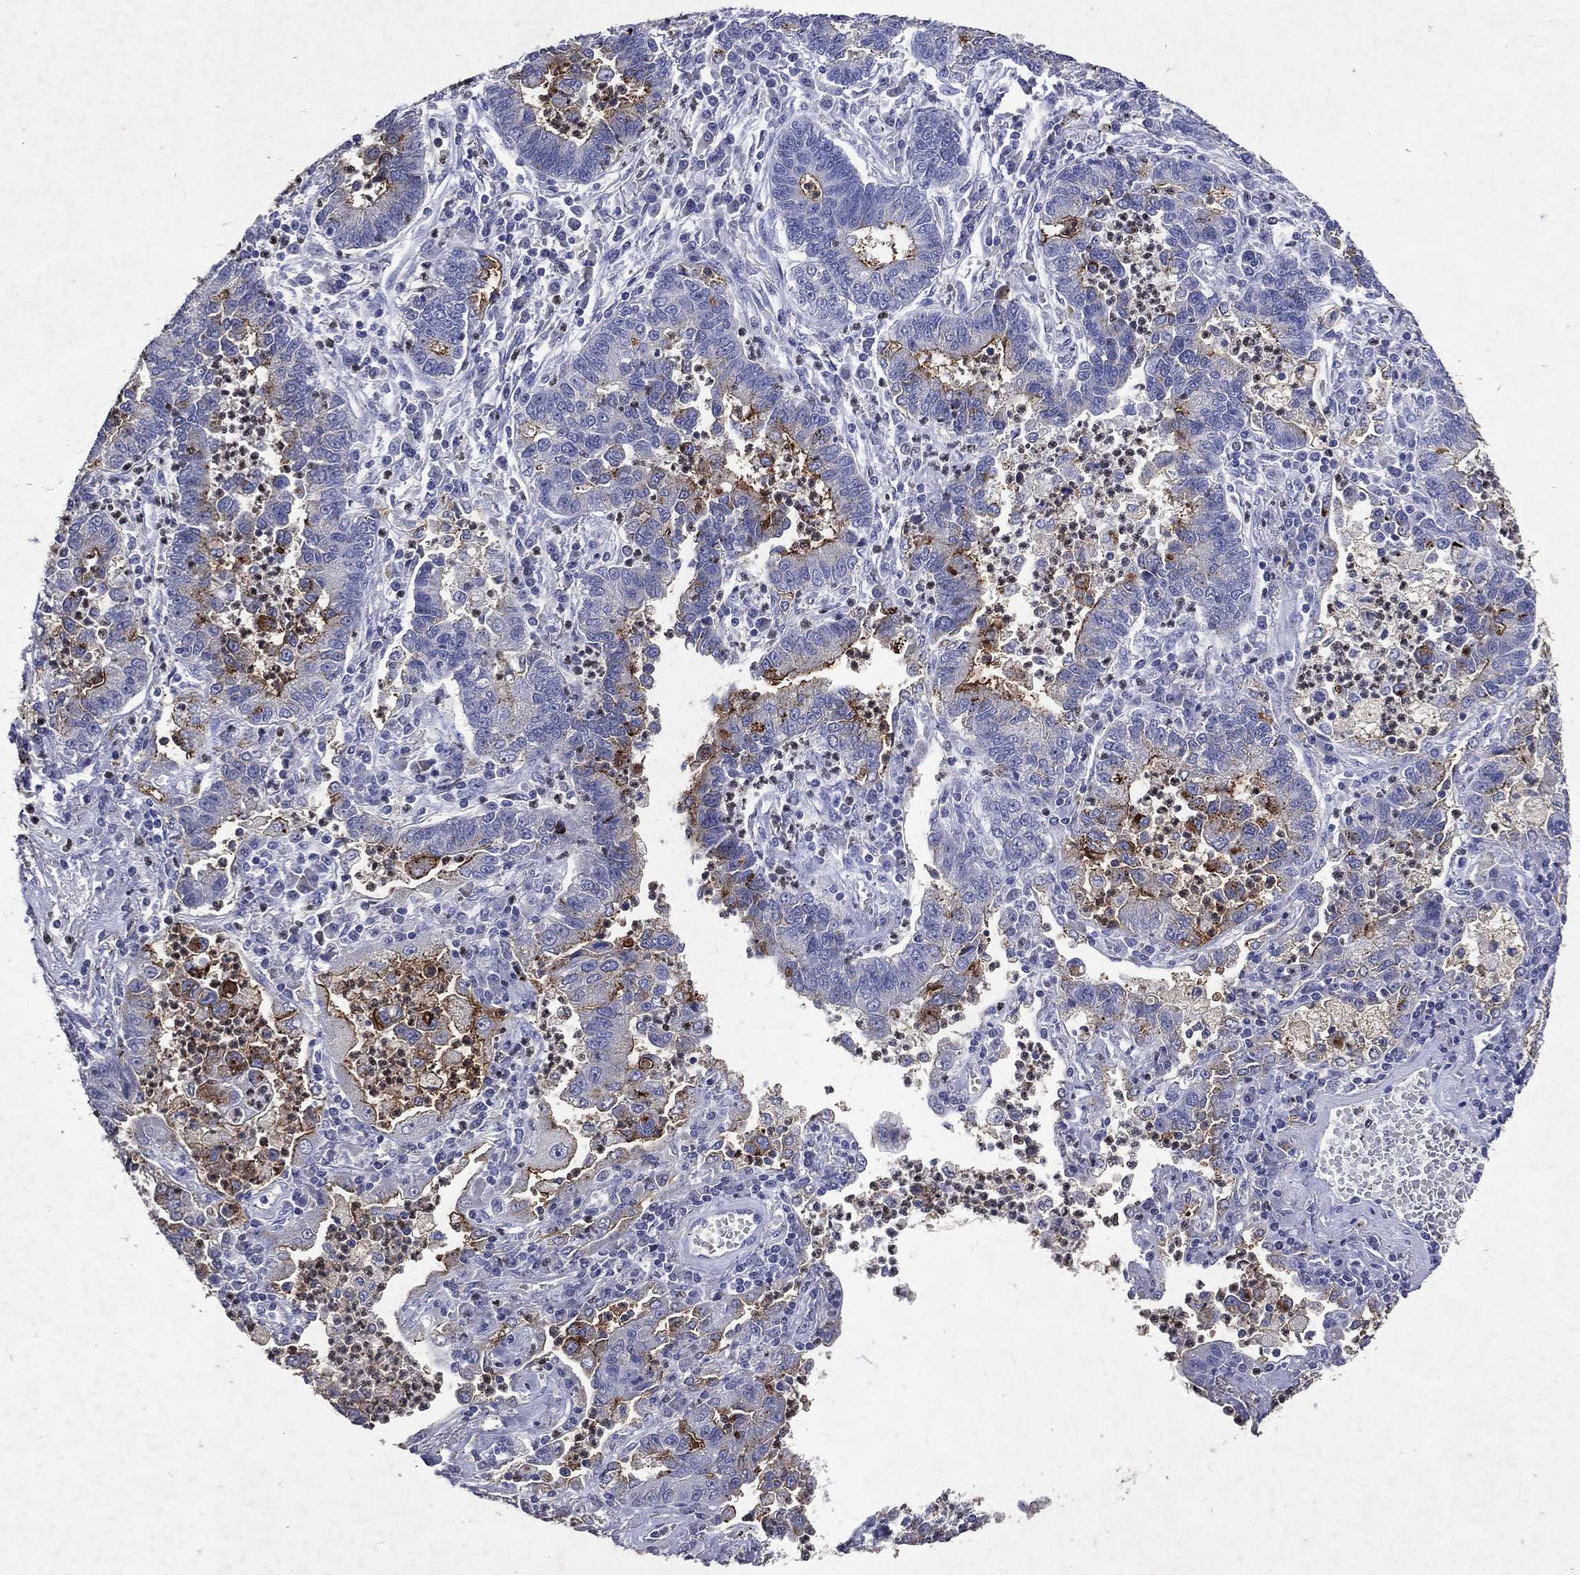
{"staining": {"intensity": "moderate", "quantity": "<25%", "location": "cytoplasmic/membranous"}, "tissue": "lung cancer", "cell_type": "Tumor cells", "image_type": "cancer", "snomed": [{"axis": "morphology", "description": "Adenocarcinoma, NOS"}, {"axis": "topography", "description": "Lung"}], "caption": "Protein staining of lung cancer (adenocarcinoma) tissue shows moderate cytoplasmic/membranous positivity in approximately <25% of tumor cells.", "gene": "SLC34A2", "patient": {"sex": "female", "age": 57}}